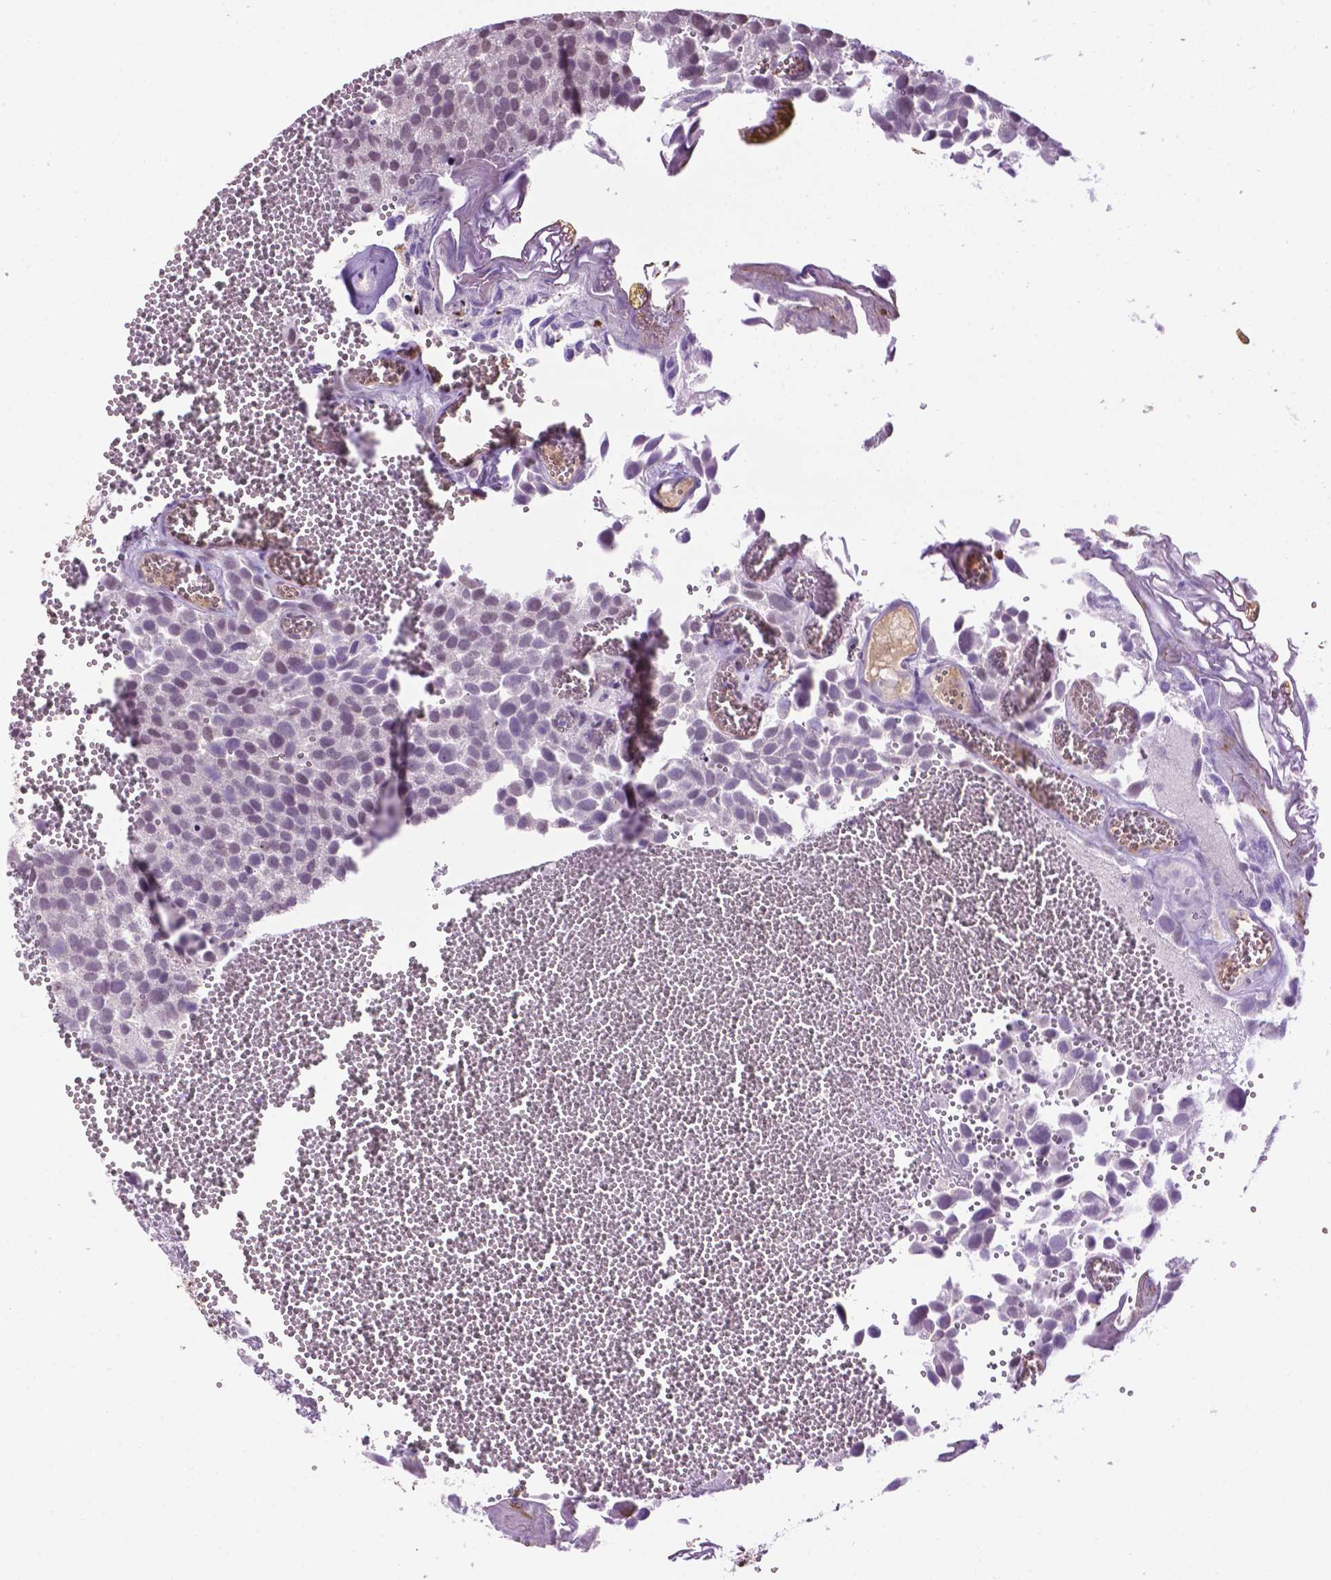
{"staining": {"intensity": "negative", "quantity": "none", "location": "none"}, "tissue": "urothelial cancer", "cell_type": "Tumor cells", "image_type": "cancer", "snomed": [{"axis": "morphology", "description": "Urothelial carcinoma, Low grade"}, {"axis": "topography", "description": "Urinary bladder"}], "caption": "This histopathology image is of urothelial carcinoma (low-grade) stained with immunohistochemistry (IHC) to label a protein in brown with the nuclei are counter-stained blue. There is no staining in tumor cells.", "gene": "COL23A1", "patient": {"sex": "female", "age": 69}}